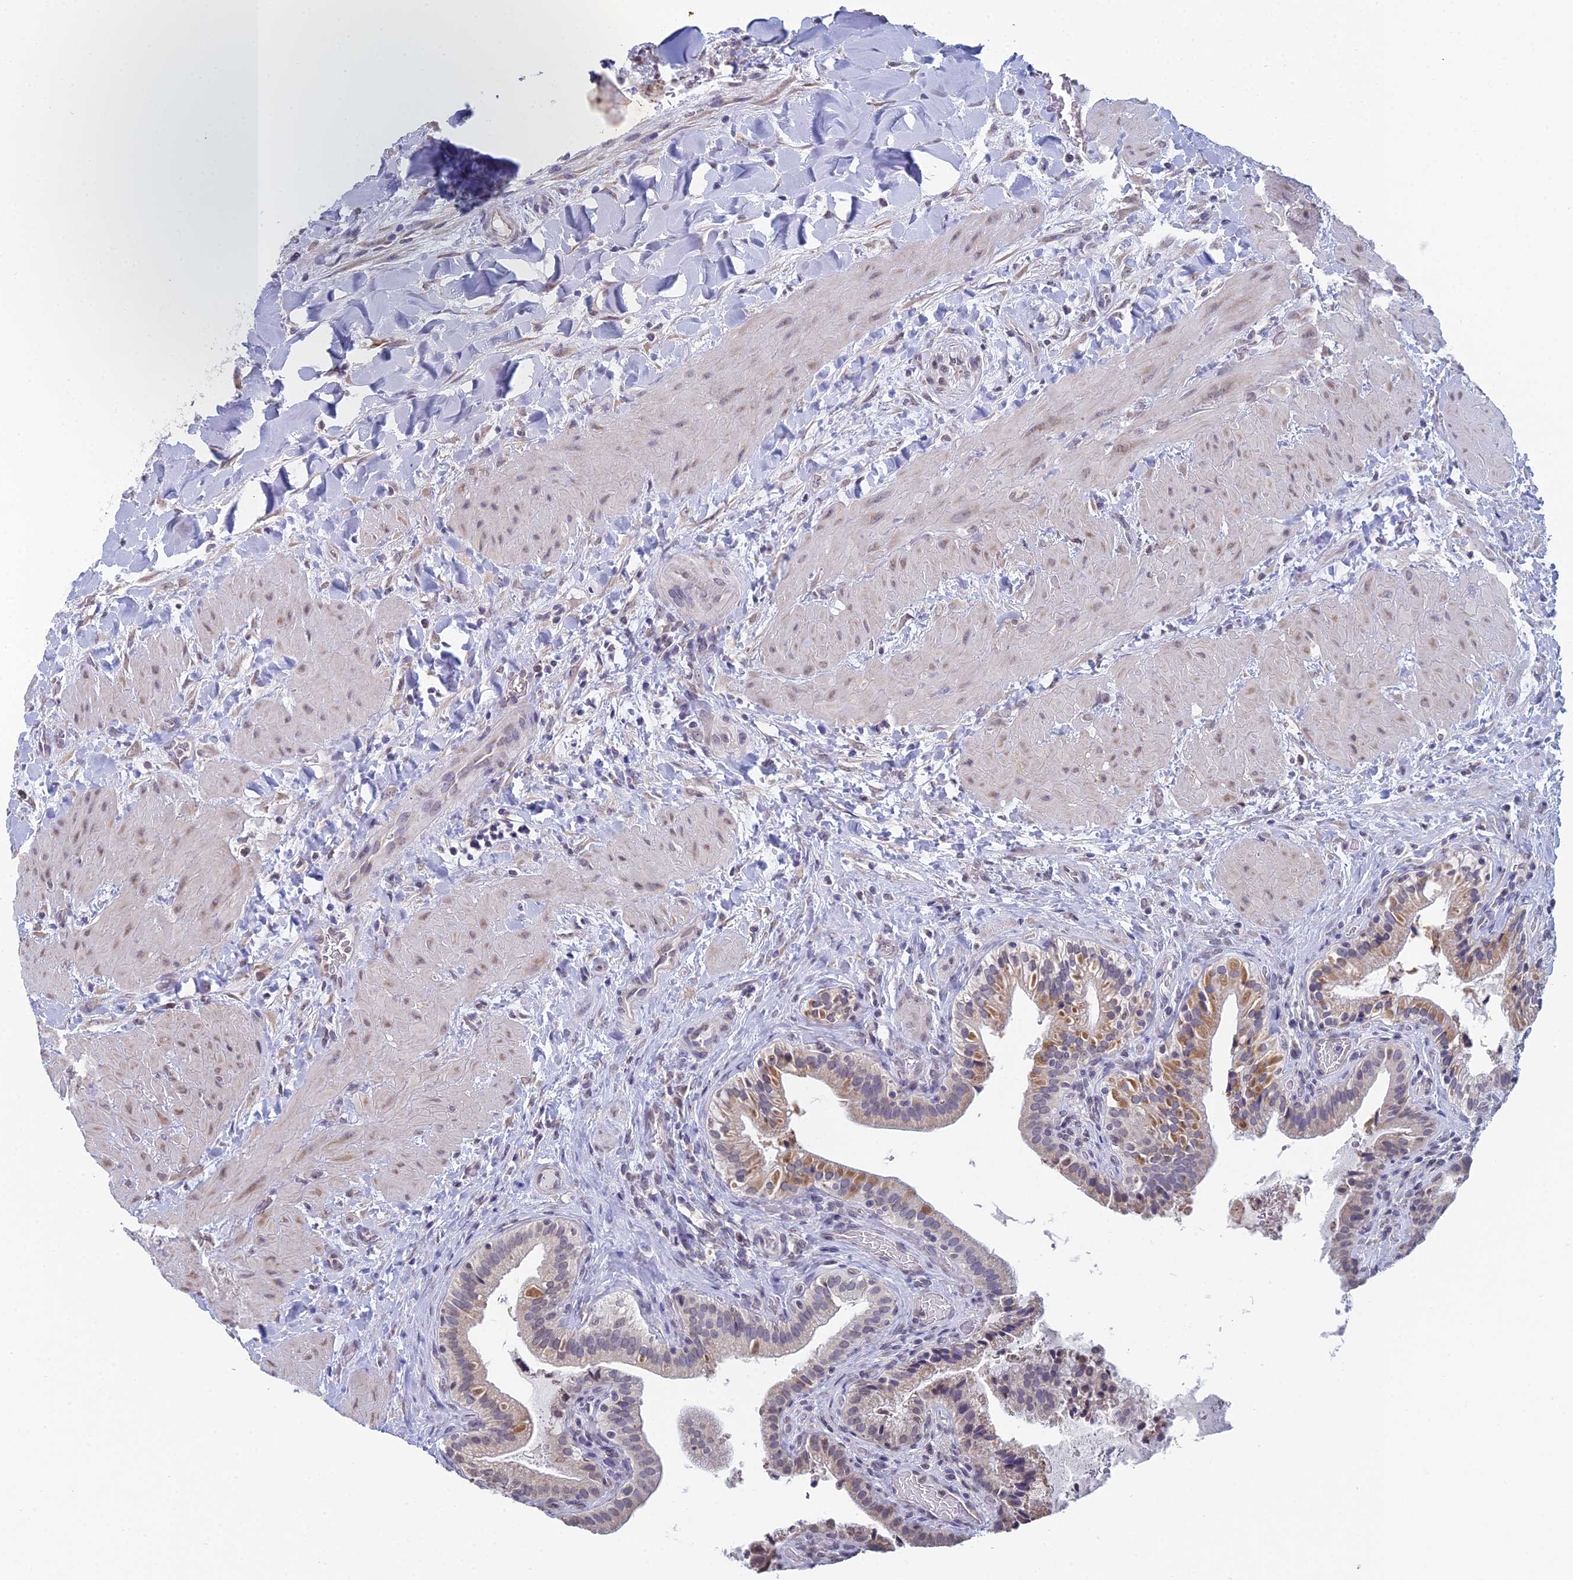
{"staining": {"intensity": "moderate", "quantity": "<25%", "location": "cytoplasmic/membranous"}, "tissue": "gallbladder", "cell_type": "Glandular cells", "image_type": "normal", "snomed": [{"axis": "morphology", "description": "Normal tissue, NOS"}, {"axis": "topography", "description": "Gallbladder"}], "caption": "This micrograph shows IHC staining of benign gallbladder, with low moderate cytoplasmic/membranous expression in approximately <25% of glandular cells.", "gene": "PRR22", "patient": {"sex": "male", "age": 24}}